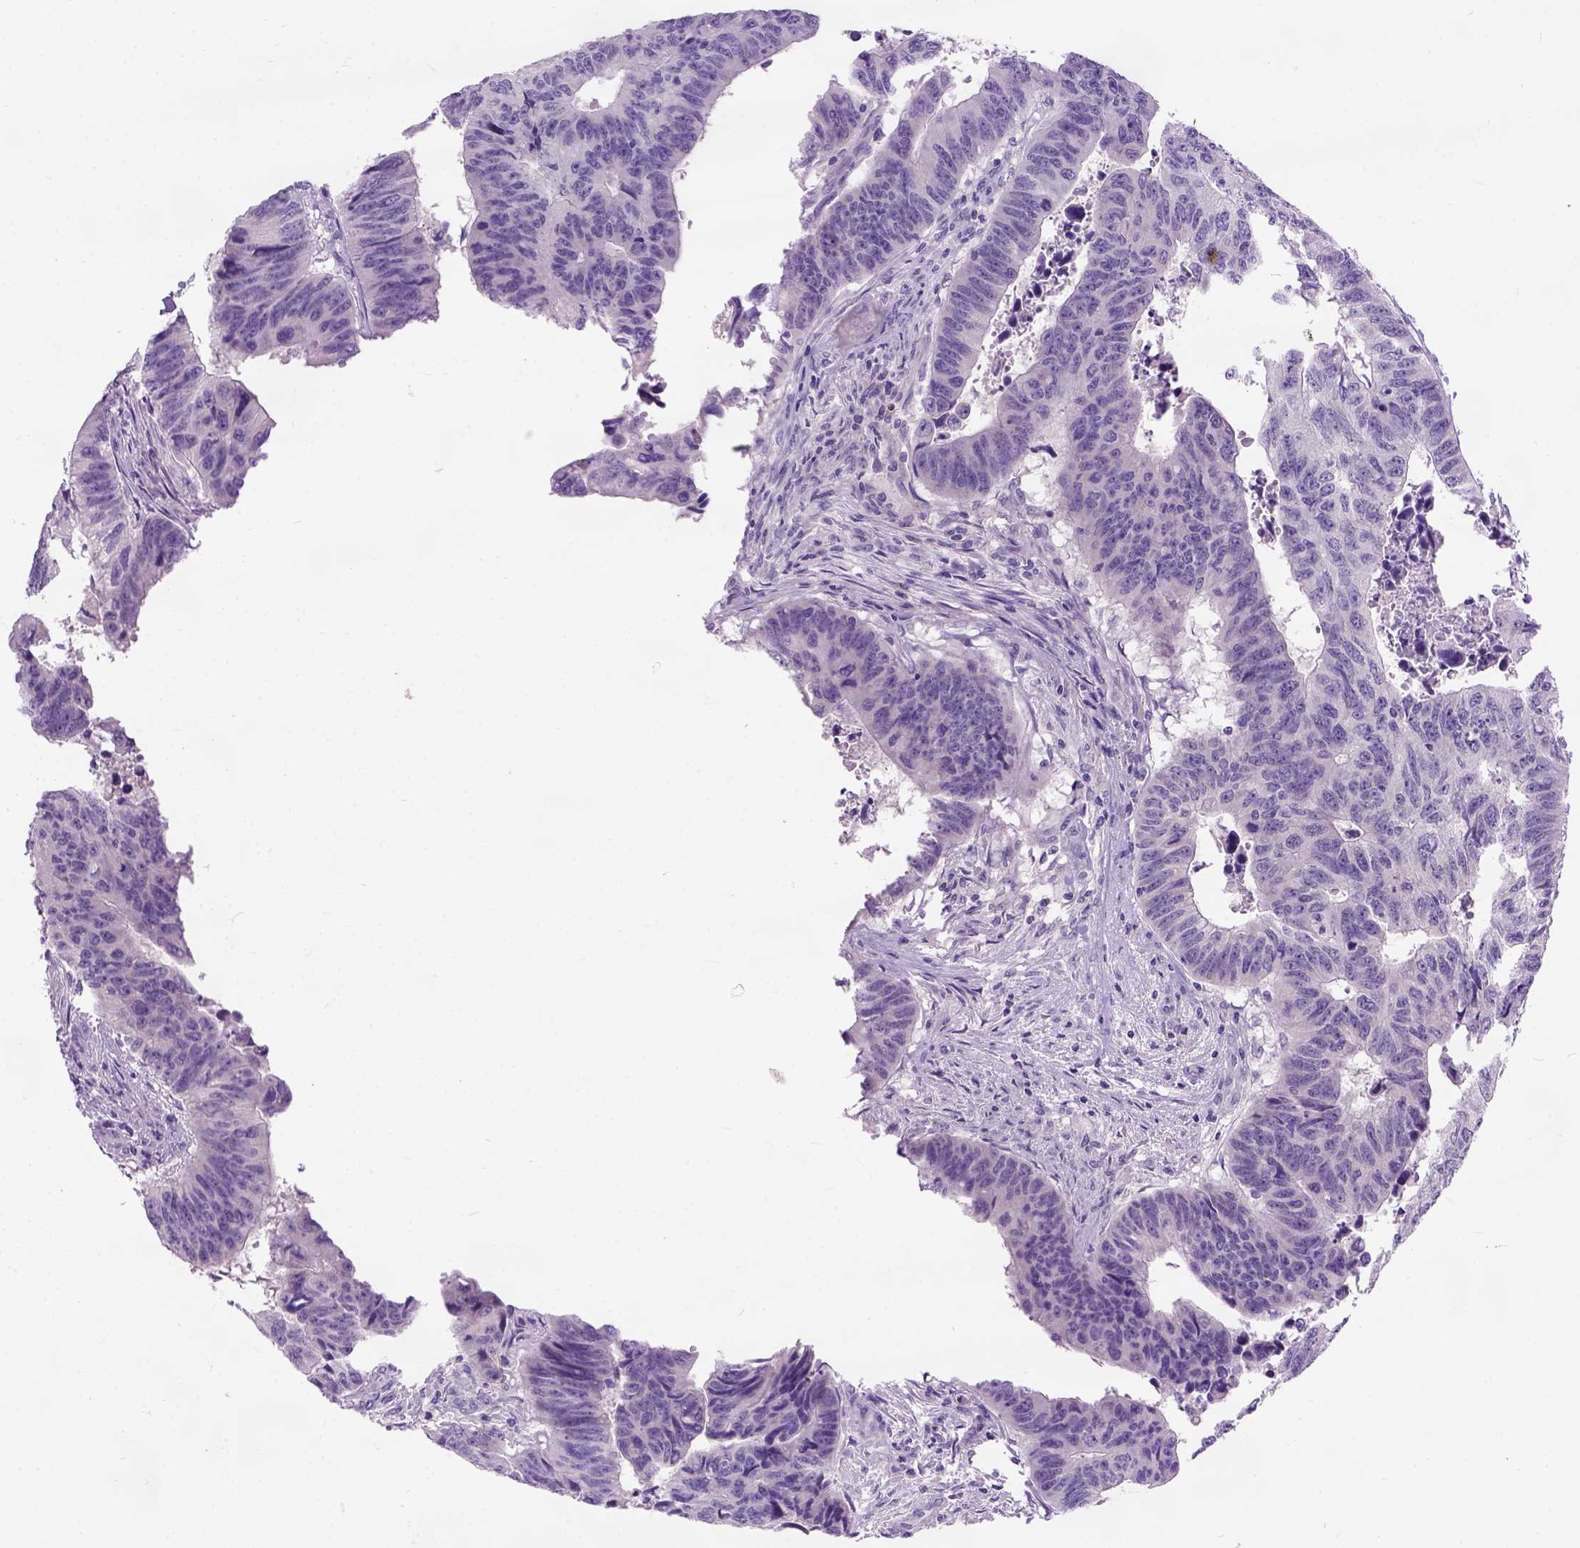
{"staining": {"intensity": "negative", "quantity": "none", "location": "none"}, "tissue": "colorectal cancer", "cell_type": "Tumor cells", "image_type": "cancer", "snomed": [{"axis": "morphology", "description": "Adenocarcinoma, NOS"}, {"axis": "topography", "description": "Rectum"}], "caption": "Tumor cells are negative for protein expression in human colorectal adenocarcinoma. (Brightfield microscopy of DAB immunohistochemistry at high magnification).", "gene": "MAPT", "patient": {"sex": "female", "age": 85}}